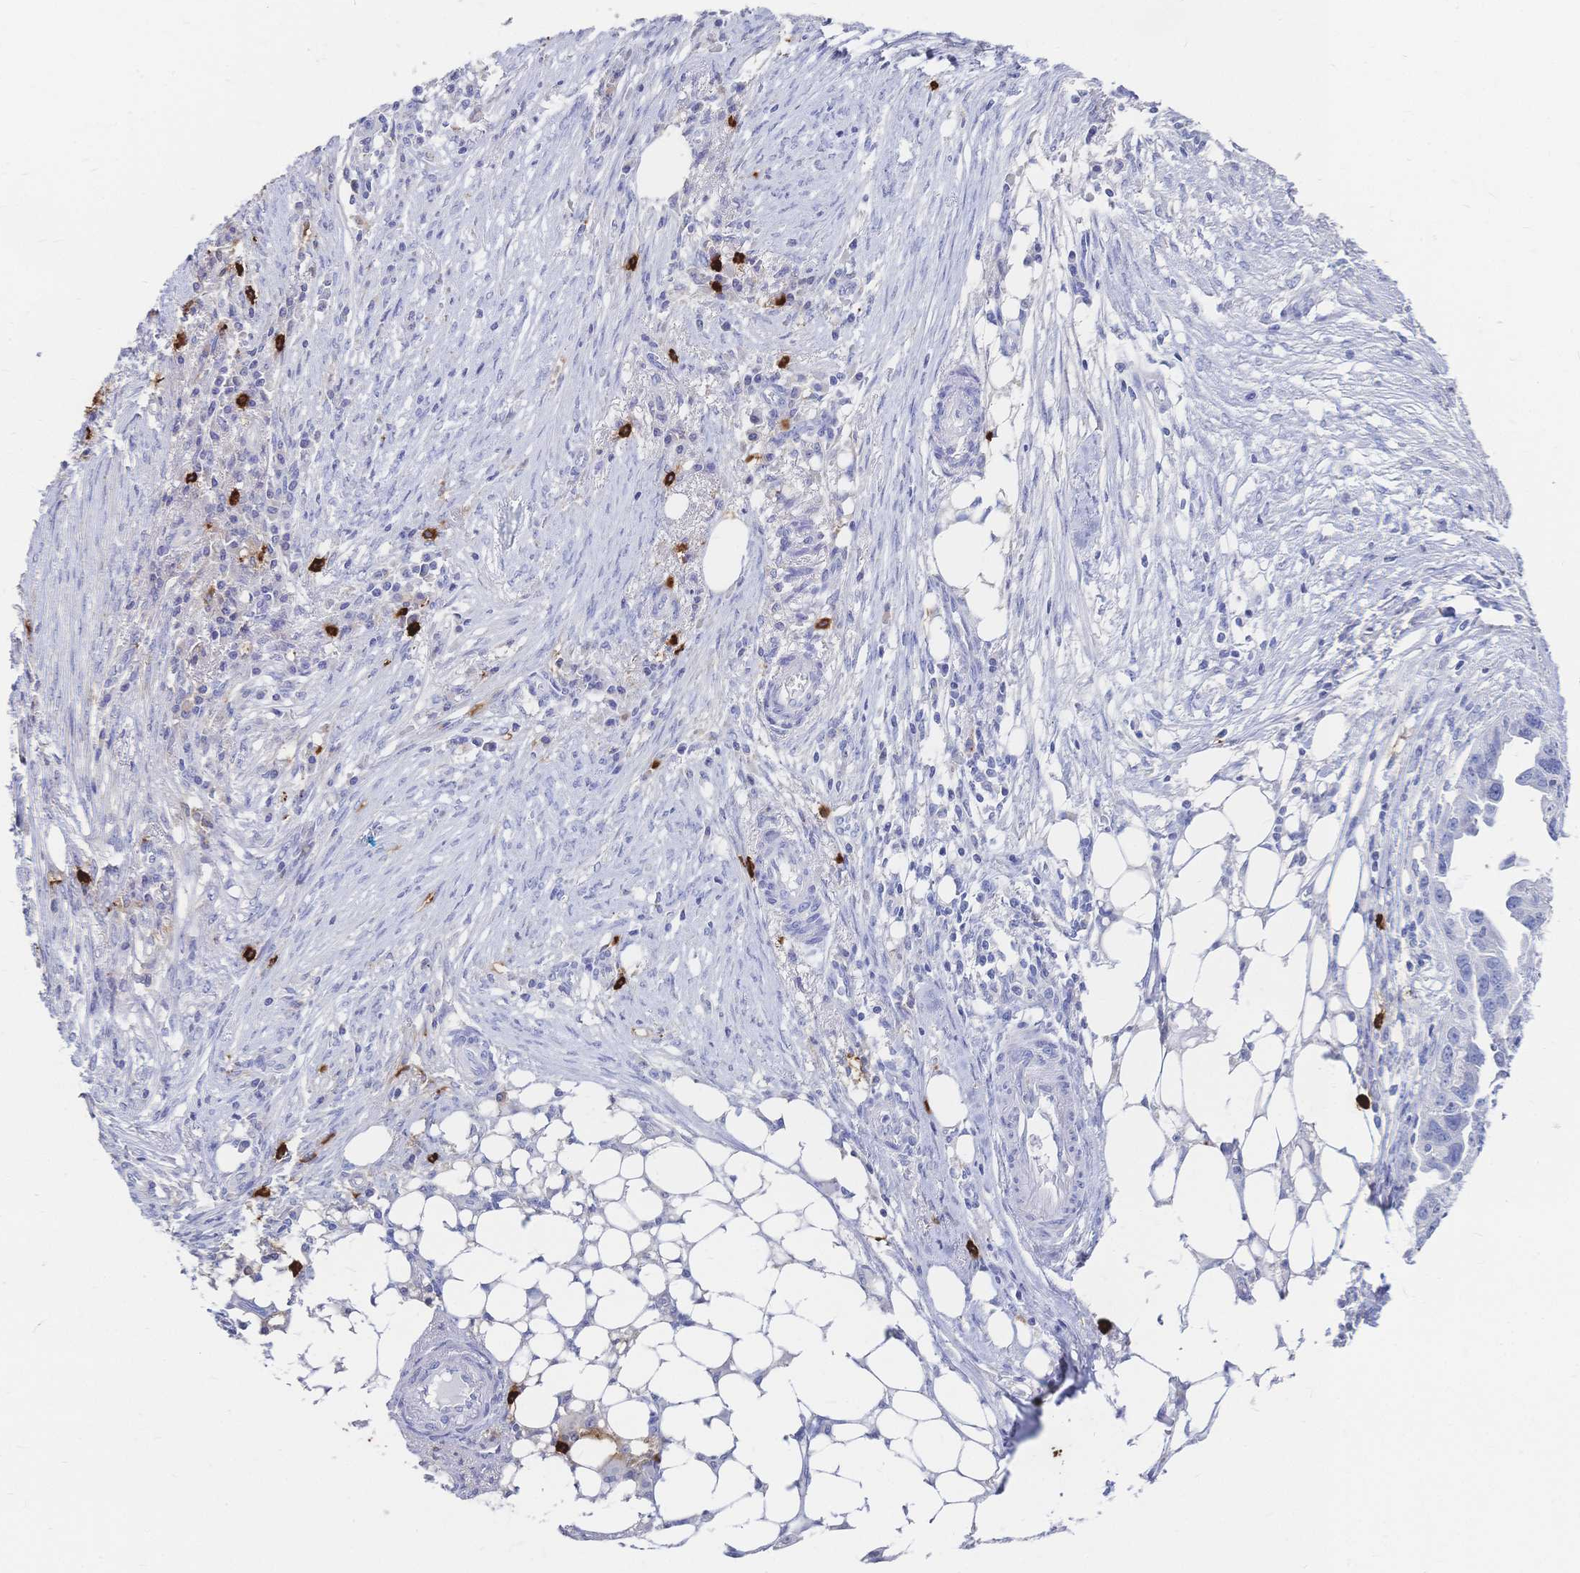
{"staining": {"intensity": "negative", "quantity": "none", "location": "none"}, "tissue": "ovarian cancer", "cell_type": "Tumor cells", "image_type": "cancer", "snomed": [{"axis": "morphology", "description": "Carcinoma, endometroid"}, {"axis": "morphology", "description": "Cystadenocarcinoma, serous, NOS"}, {"axis": "topography", "description": "Ovary"}], "caption": "The micrograph shows no staining of tumor cells in ovarian endometroid carcinoma.", "gene": "IL2RB", "patient": {"sex": "female", "age": 45}}